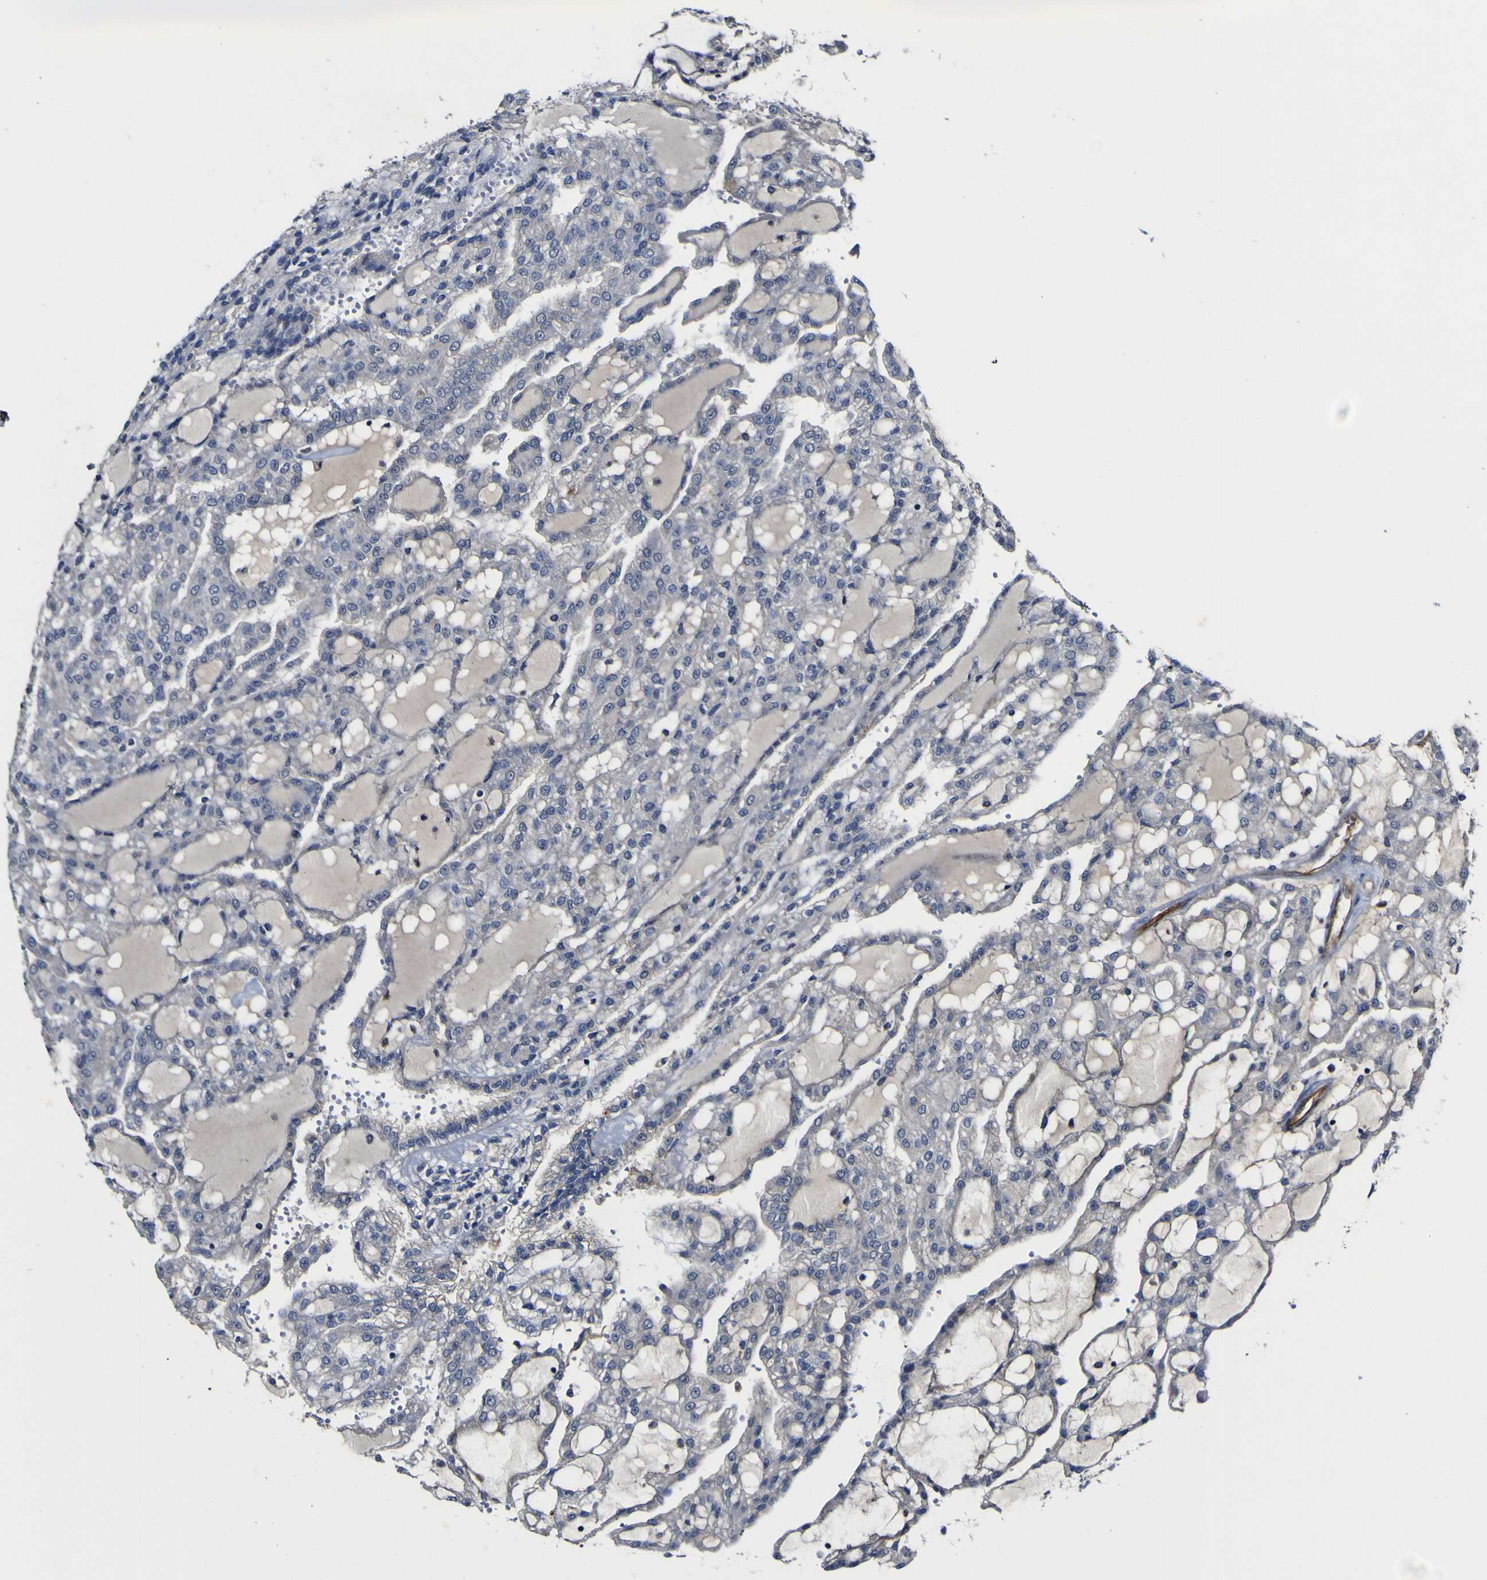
{"staining": {"intensity": "negative", "quantity": "none", "location": "none"}, "tissue": "renal cancer", "cell_type": "Tumor cells", "image_type": "cancer", "snomed": [{"axis": "morphology", "description": "Adenocarcinoma, NOS"}, {"axis": "topography", "description": "Kidney"}], "caption": "IHC image of neoplastic tissue: human renal adenocarcinoma stained with DAB demonstrates no significant protein expression in tumor cells. (Immunohistochemistry, brightfield microscopy, high magnification).", "gene": "CCL2", "patient": {"sex": "male", "age": 63}}